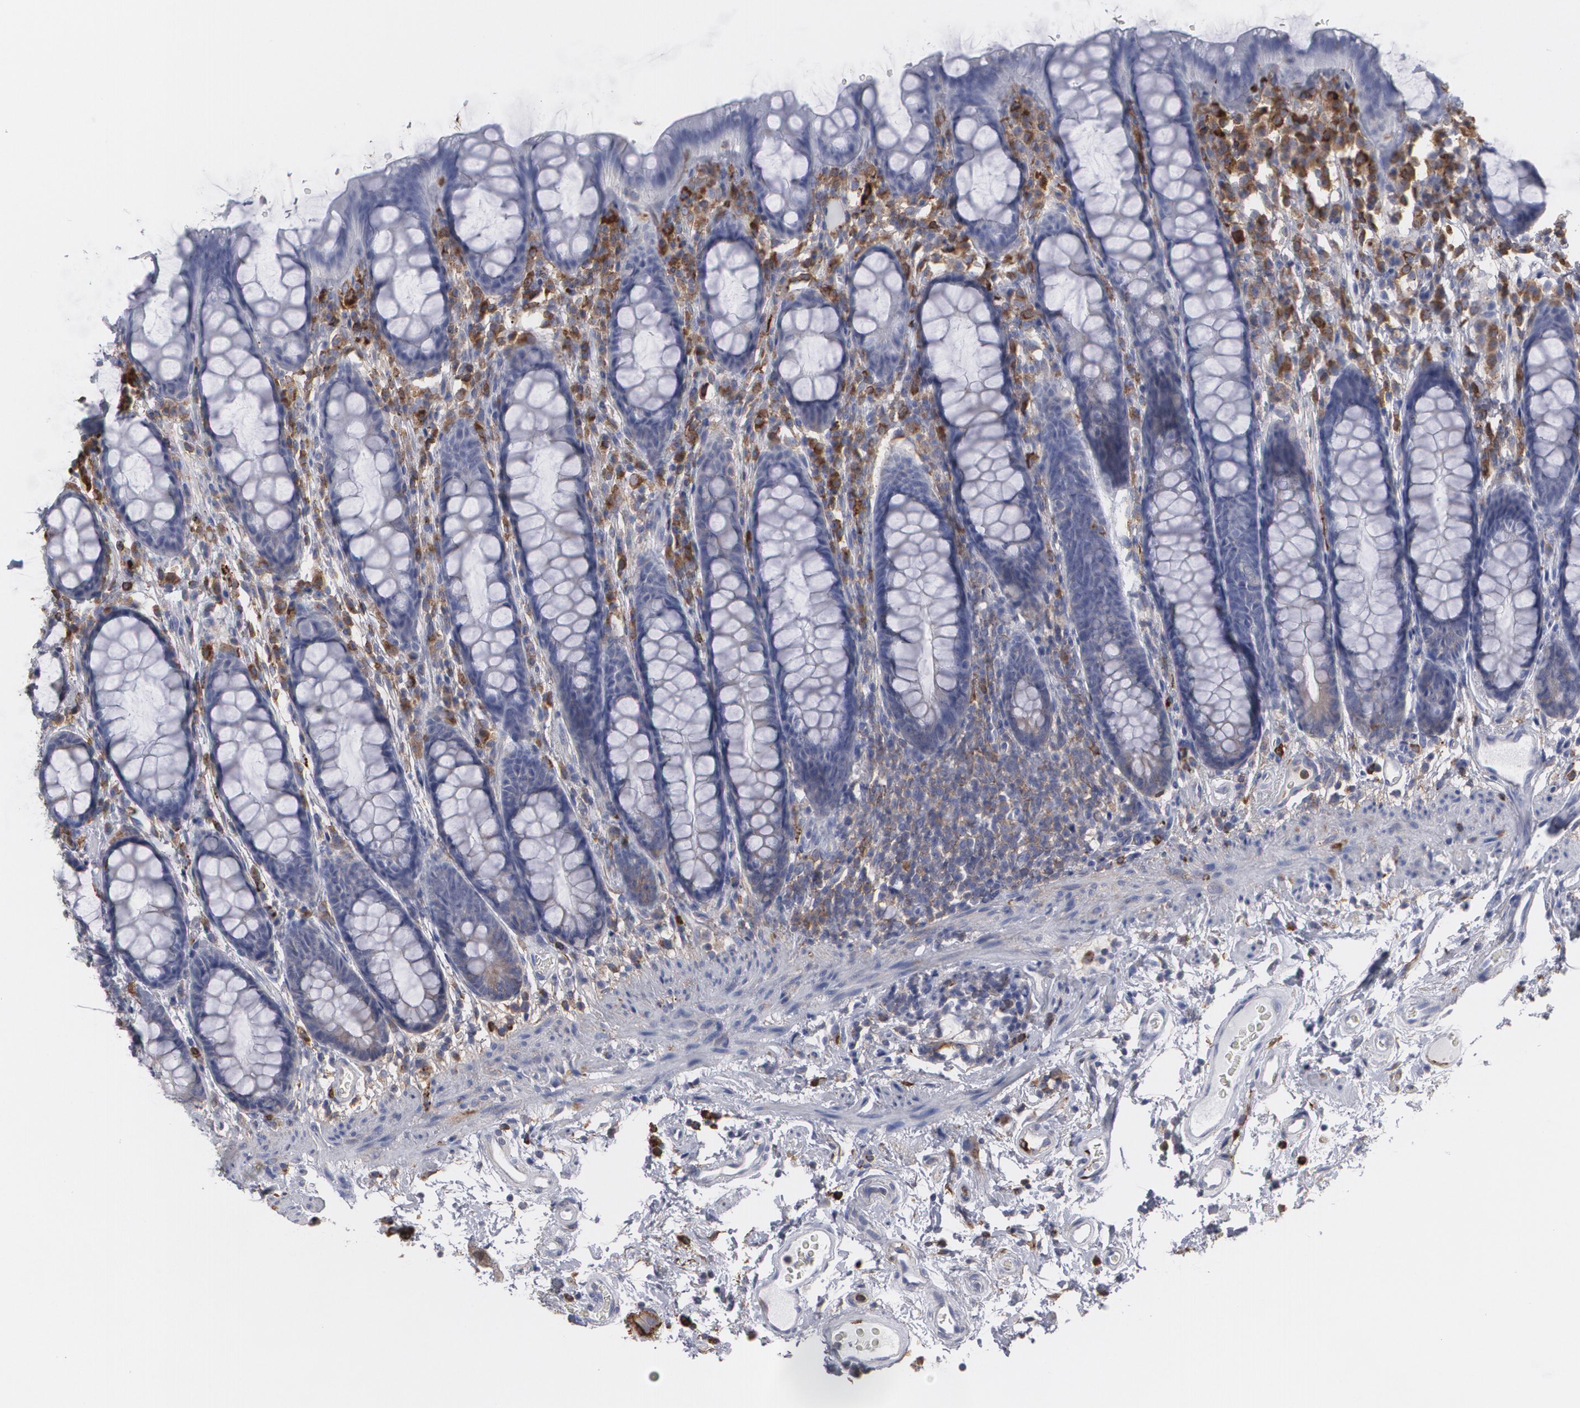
{"staining": {"intensity": "weak", "quantity": "<25%", "location": "cytoplasmic/membranous"}, "tissue": "rectum", "cell_type": "Glandular cells", "image_type": "normal", "snomed": [{"axis": "morphology", "description": "Normal tissue, NOS"}, {"axis": "topography", "description": "Rectum"}], "caption": "Glandular cells show no significant expression in benign rectum. Brightfield microscopy of immunohistochemistry (IHC) stained with DAB (brown) and hematoxylin (blue), captured at high magnification.", "gene": "ODC1", "patient": {"sex": "male", "age": 92}}